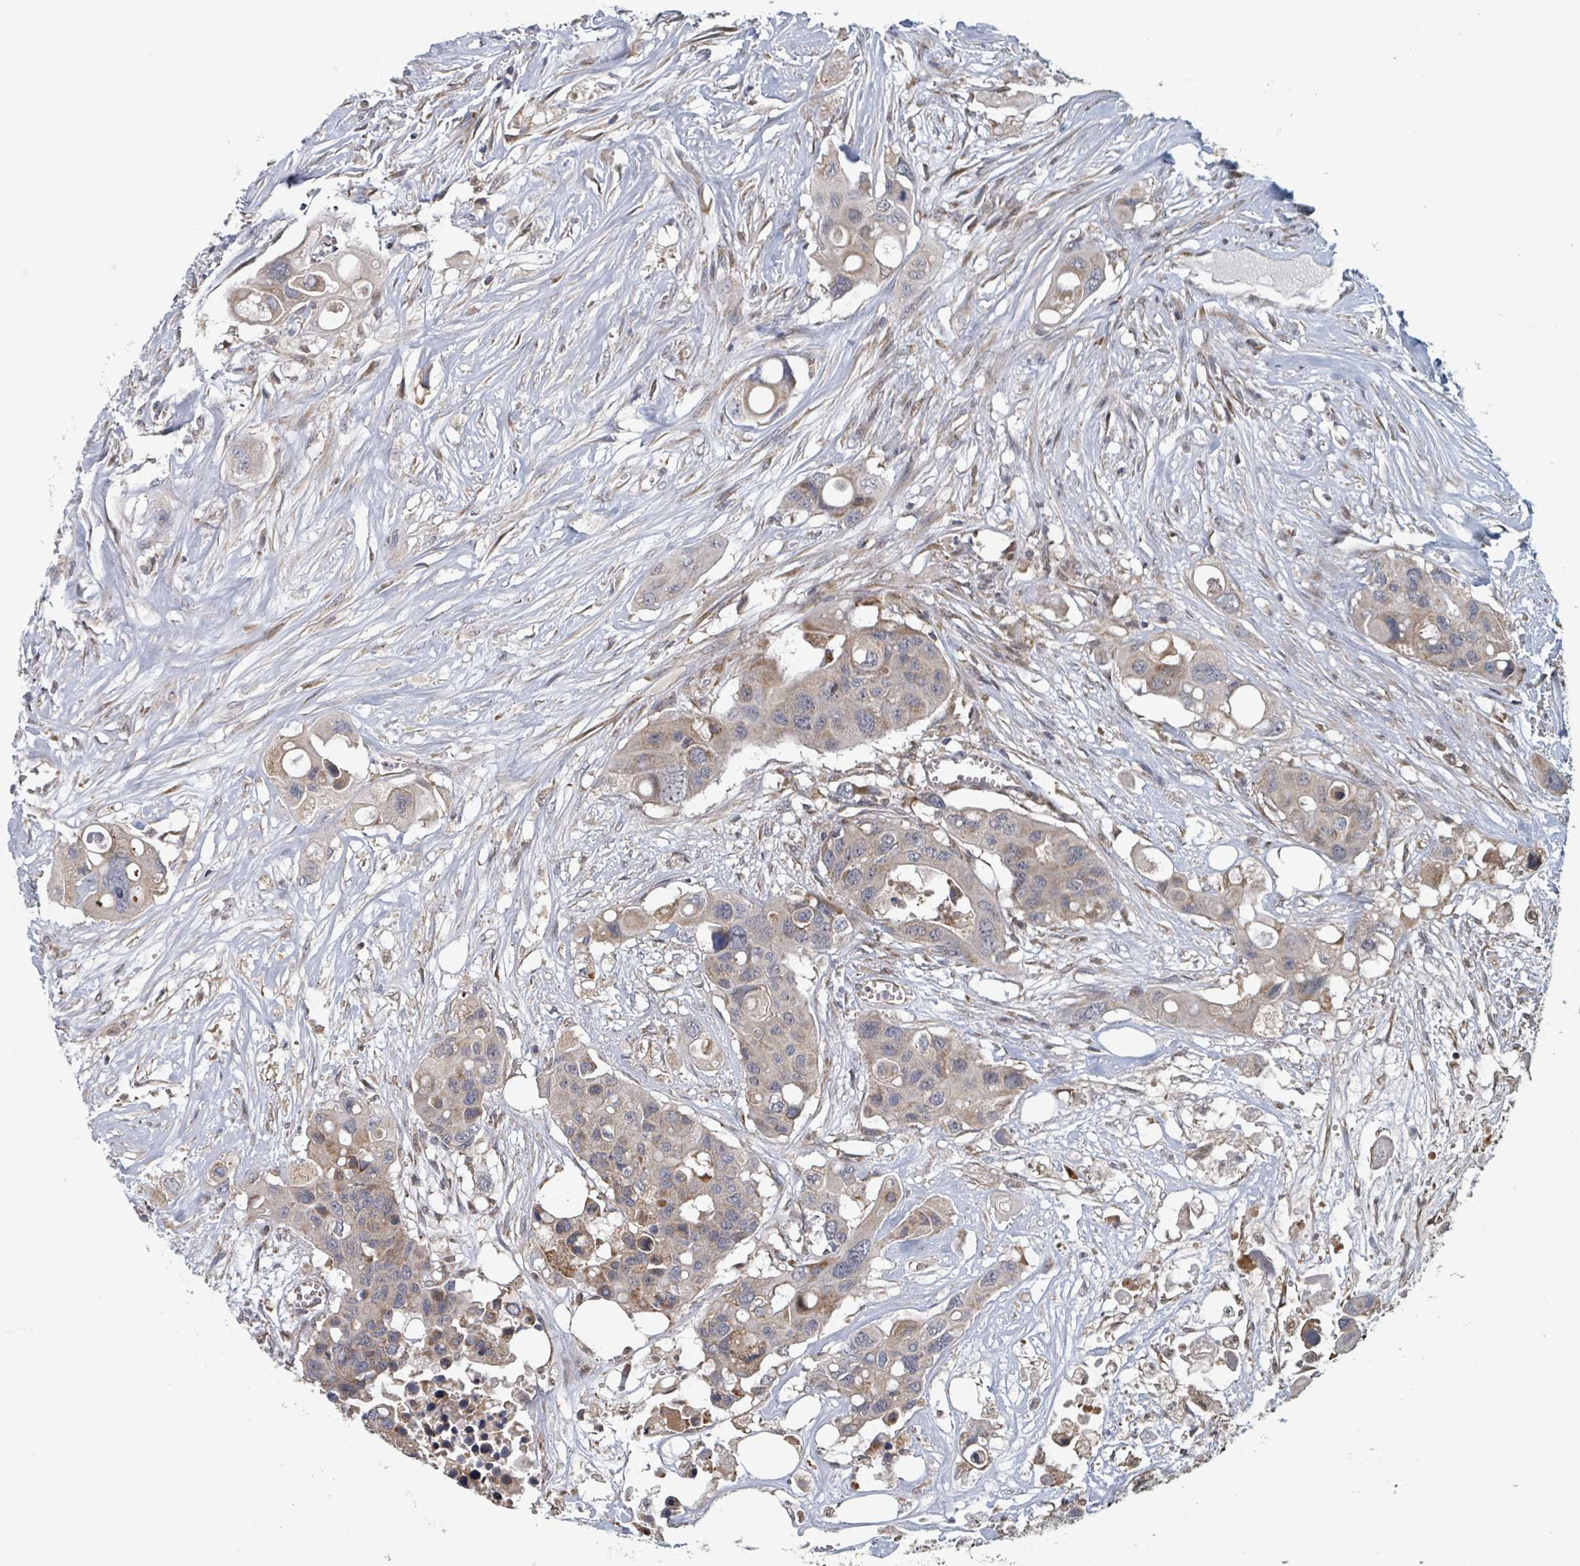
{"staining": {"intensity": "weak", "quantity": "25%-75%", "location": "cytoplasmic/membranous"}, "tissue": "colorectal cancer", "cell_type": "Tumor cells", "image_type": "cancer", "snomed": [{"axis": "morphology", "description": "Adenocarcinoma, NOS"}, {"axis": "topography", "description": "Colon"}], "caption": "Colorectal cancer (adenocarcinoma) was stained to show a protein in brown. There is low levels of weak cytoplasmic/membranous positivity in approximately 25%-75% of tumor cells.", "gene": "HIVEP1", "patient": {"sex": "male", "age": 77}}